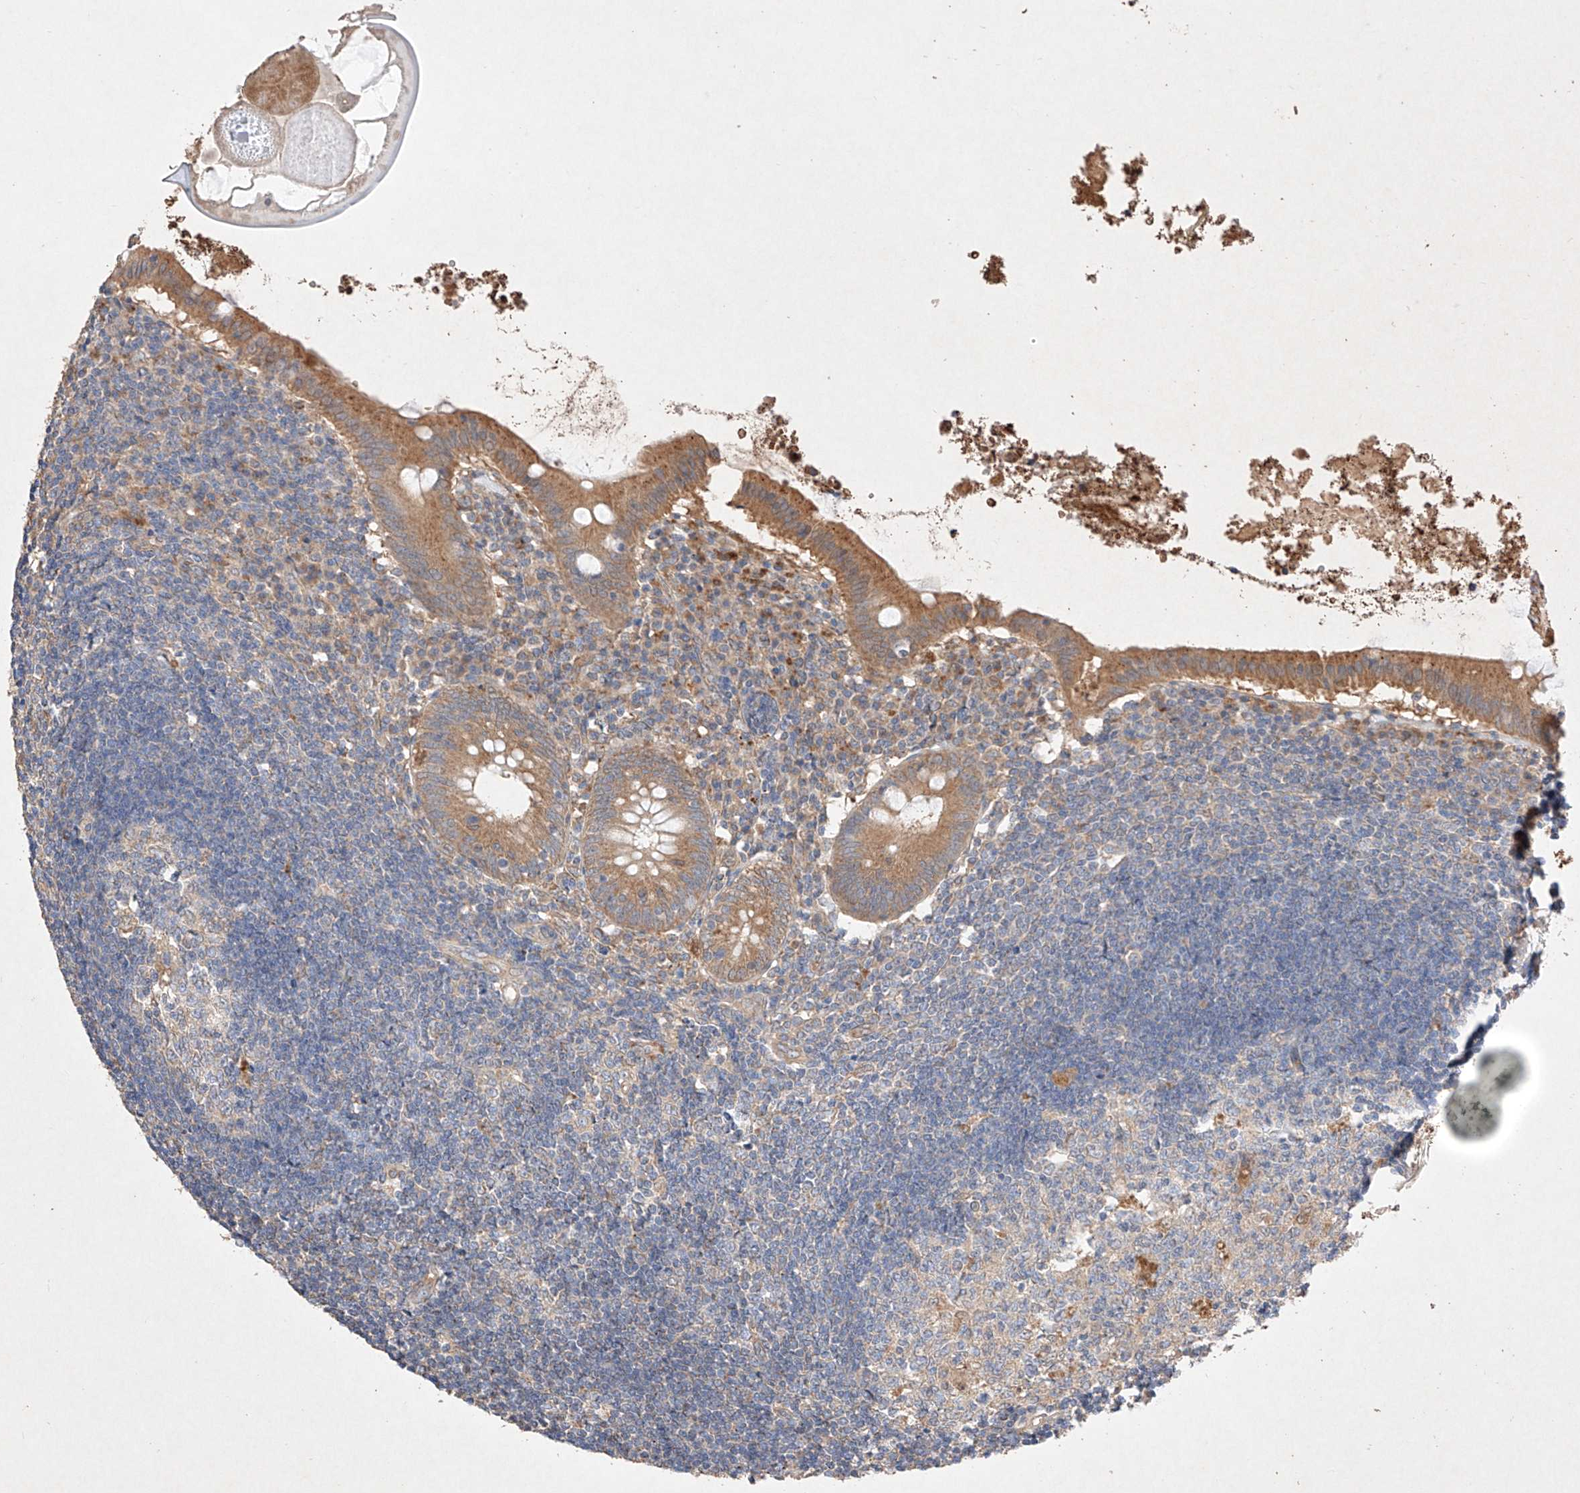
{"staining": {"intensity": "moderate", "quantity": ">75%", "location": "cytoplasmic/membranous"}, "tissue": "appendix", "cell_type": "Glandular cells", "image_type": "normal", "snomed": [{"axis": "morphology", "description": "Normal tissue, NOS"}, {"axis": "topography", "description": "Appendix"}], "caption": "DAB (3,3'-diaminobenzidine) immunohistochemical staining of benign appendix shows moderate cytoplasmic/membranous protein expression in approximately >75% of glandular cells.", "gene": "C6orf62", "patient": {"sex": "female", "age": 54}}